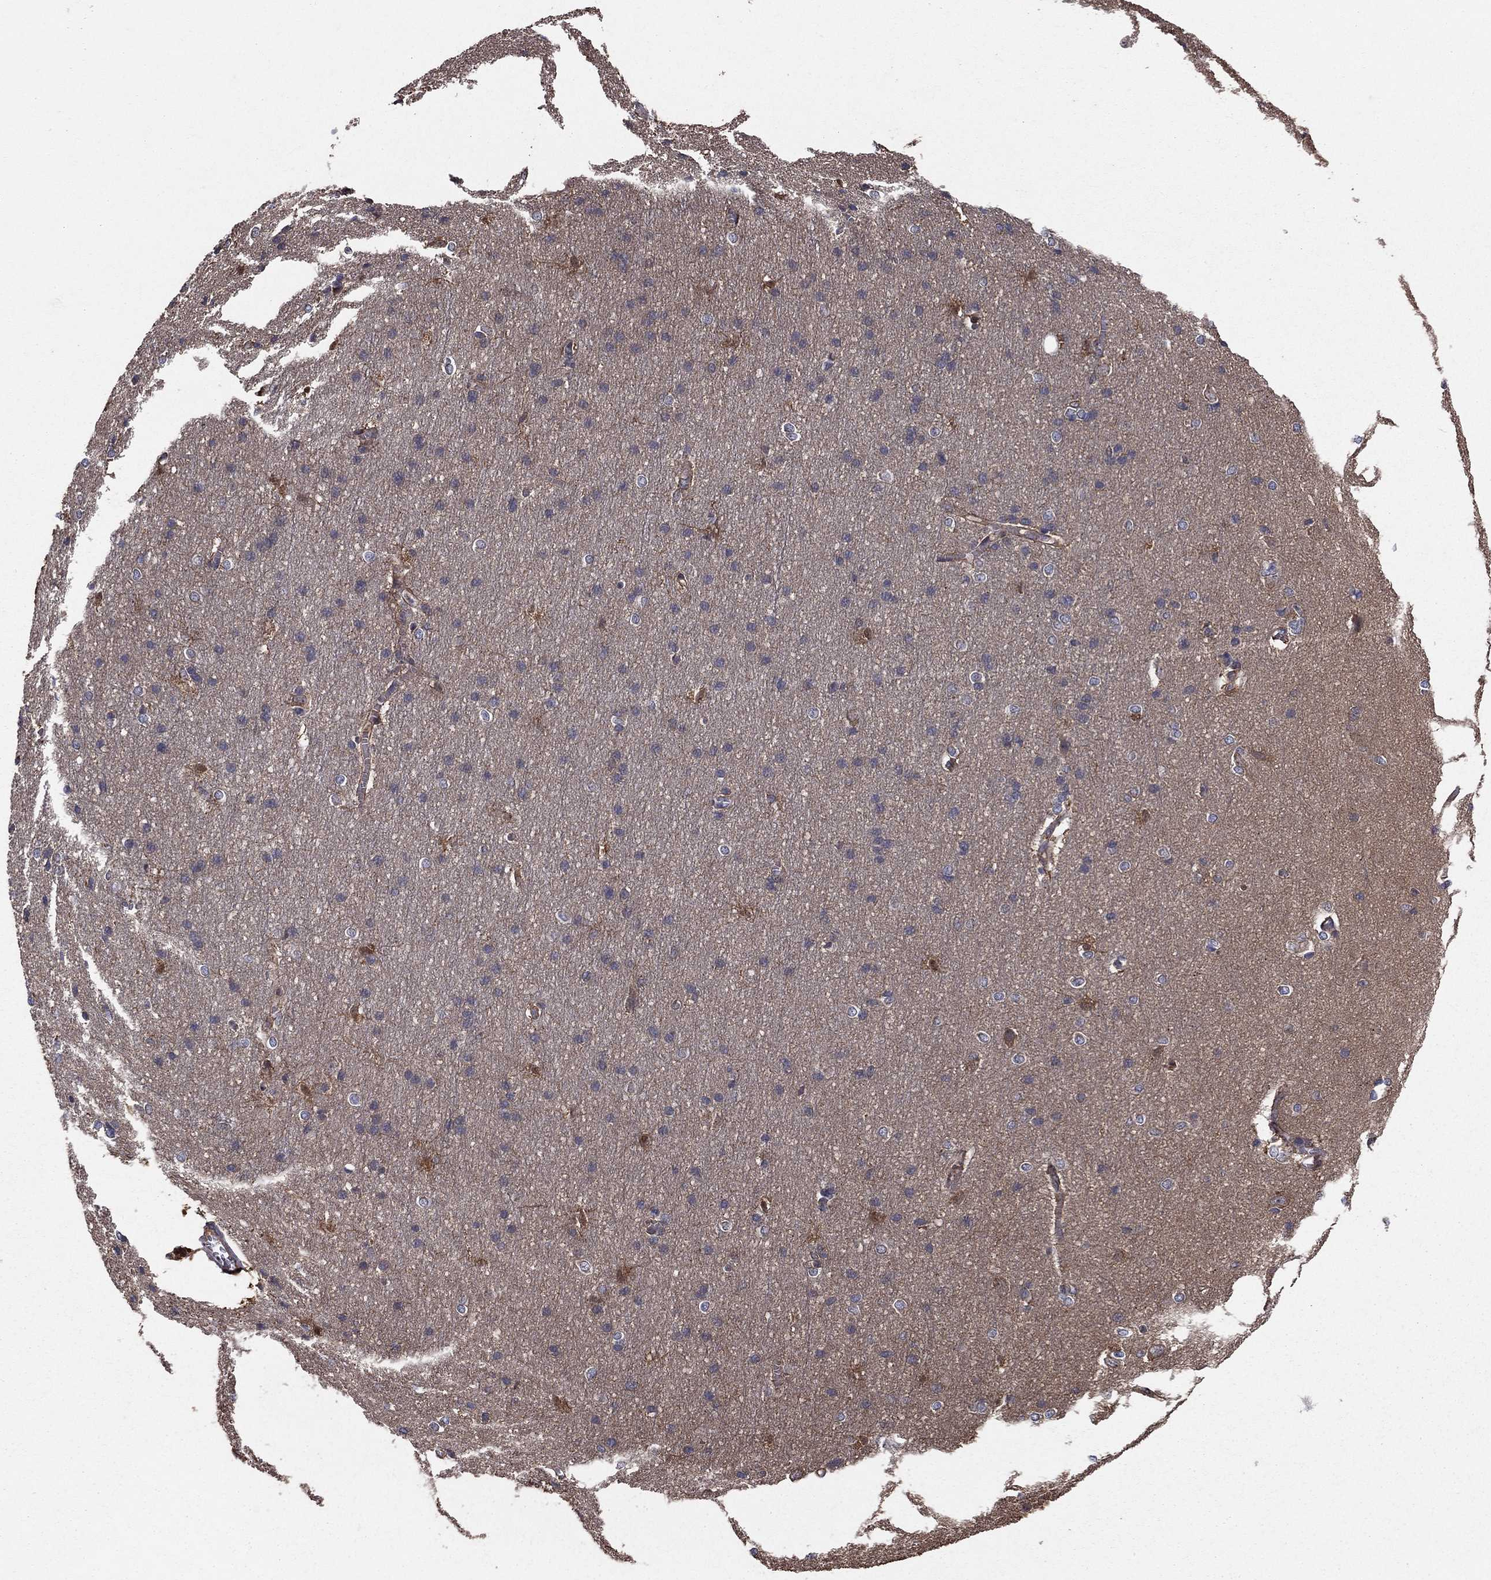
{"staining": {"intensity": "negative", "quantity": "none", "location": "none"}, "tissue": "cerebral cortex", "cell_type": "Endothelial cells", "image_type": "normal", "snomed": [{"axis": "morphology", "description": "Normal tissue, NOS"}, {"axis": "topography", "description": "Cerebral cortex"}], "caption": "Endothelial cells show no significant protein positivity in unremarkable cerebral cortex.", "gene": "BABAM2", "patient": {"sex": "male", "age": 37}}